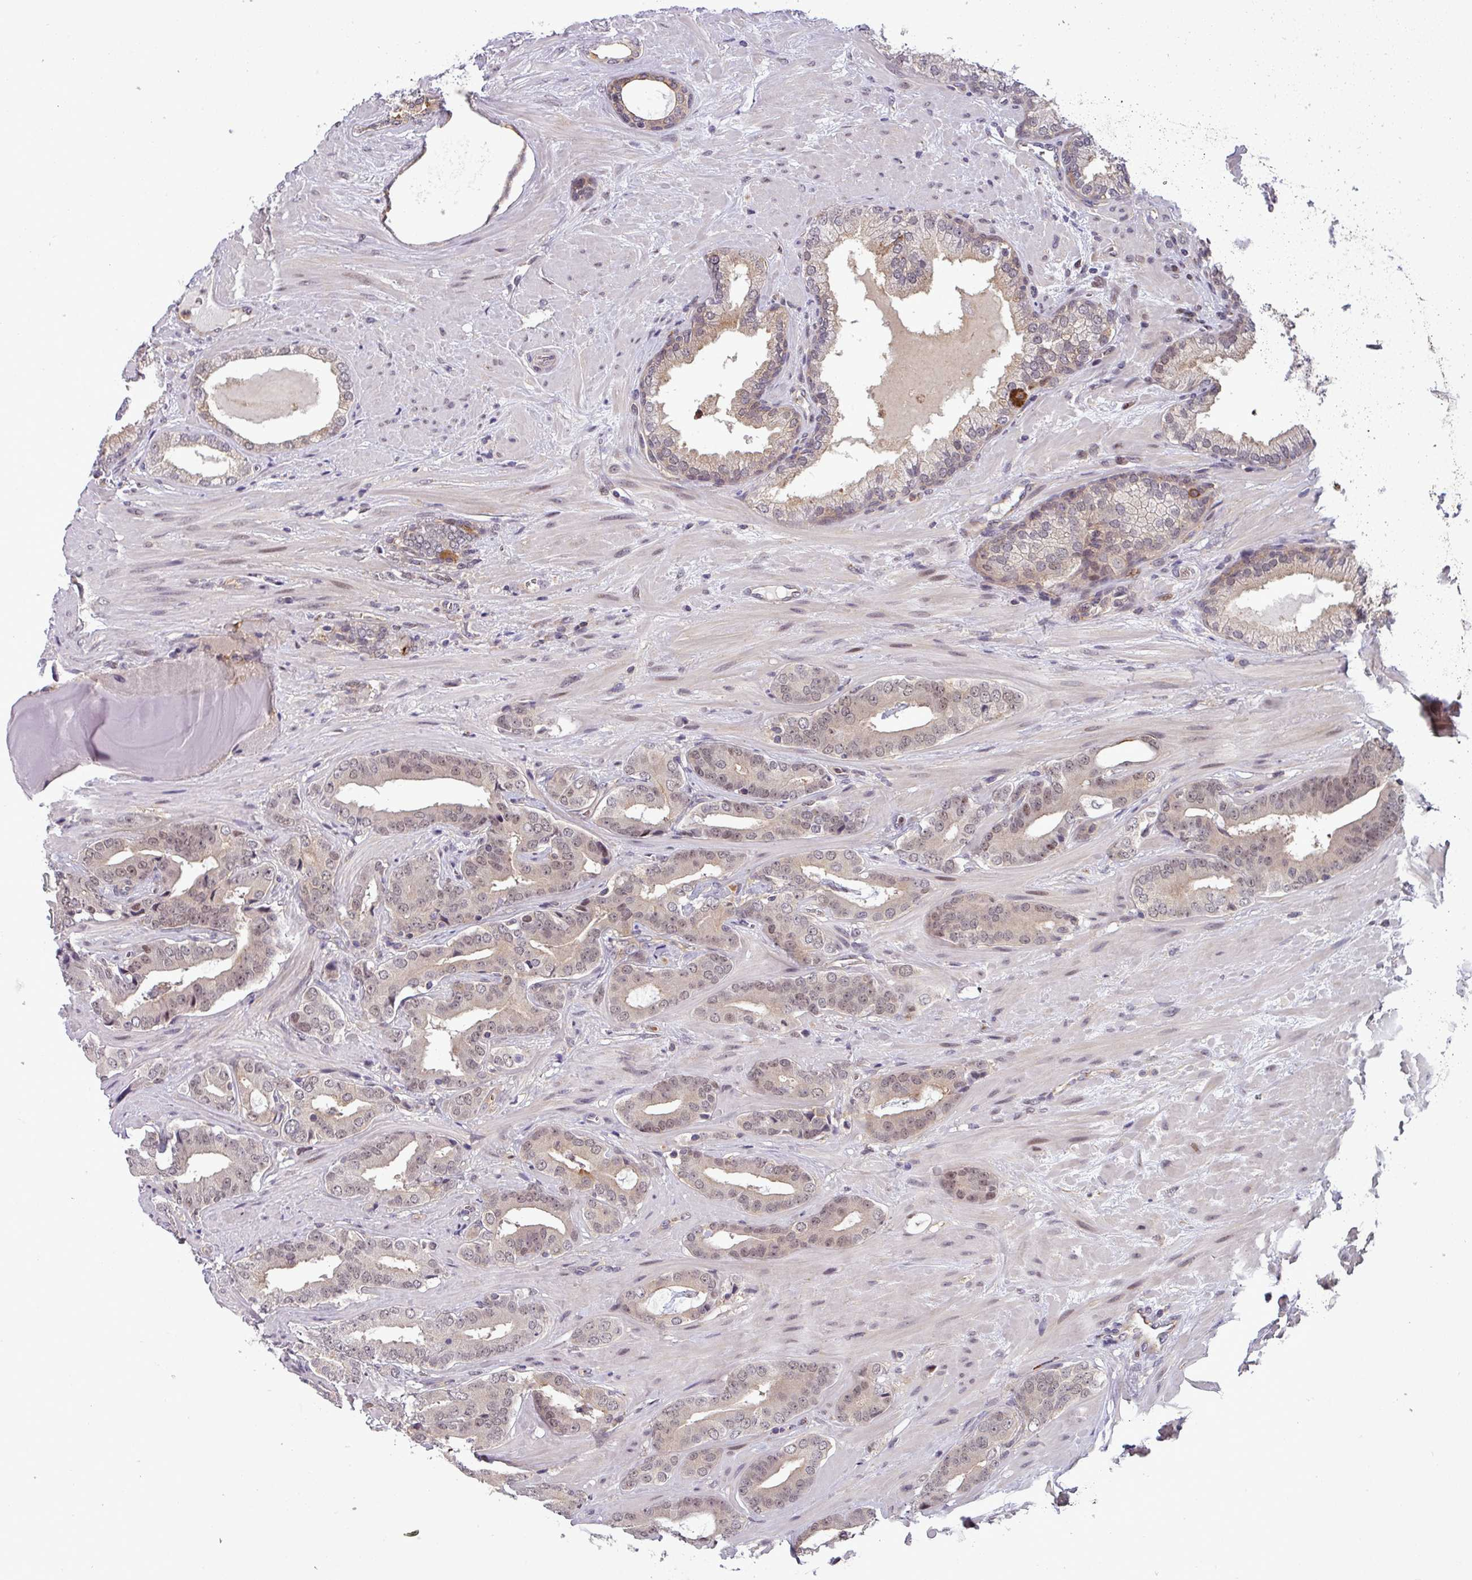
{"staining": {"intensity": "weak", "quantity": ">75%", "location": "nuclear"}, "tissue": "prostate cancer", "cell_type": "Tumor cells", "image_type": "cancer", "snomed": [{"axis": "morphology", "description": "Adenocarcinoma, Low grade"}, {"axis": "topography", "description": "Prostate"}], "caption": "A brown stain highlights weak nuclear expression of a protein in human low-grade adenocarcinoma (prostate) tumor cells. (Brightfield microscopy of DAB IHC at high magnification).", "gene": "NPFFR1", "patient": {"sex": "male", "age": 61}}